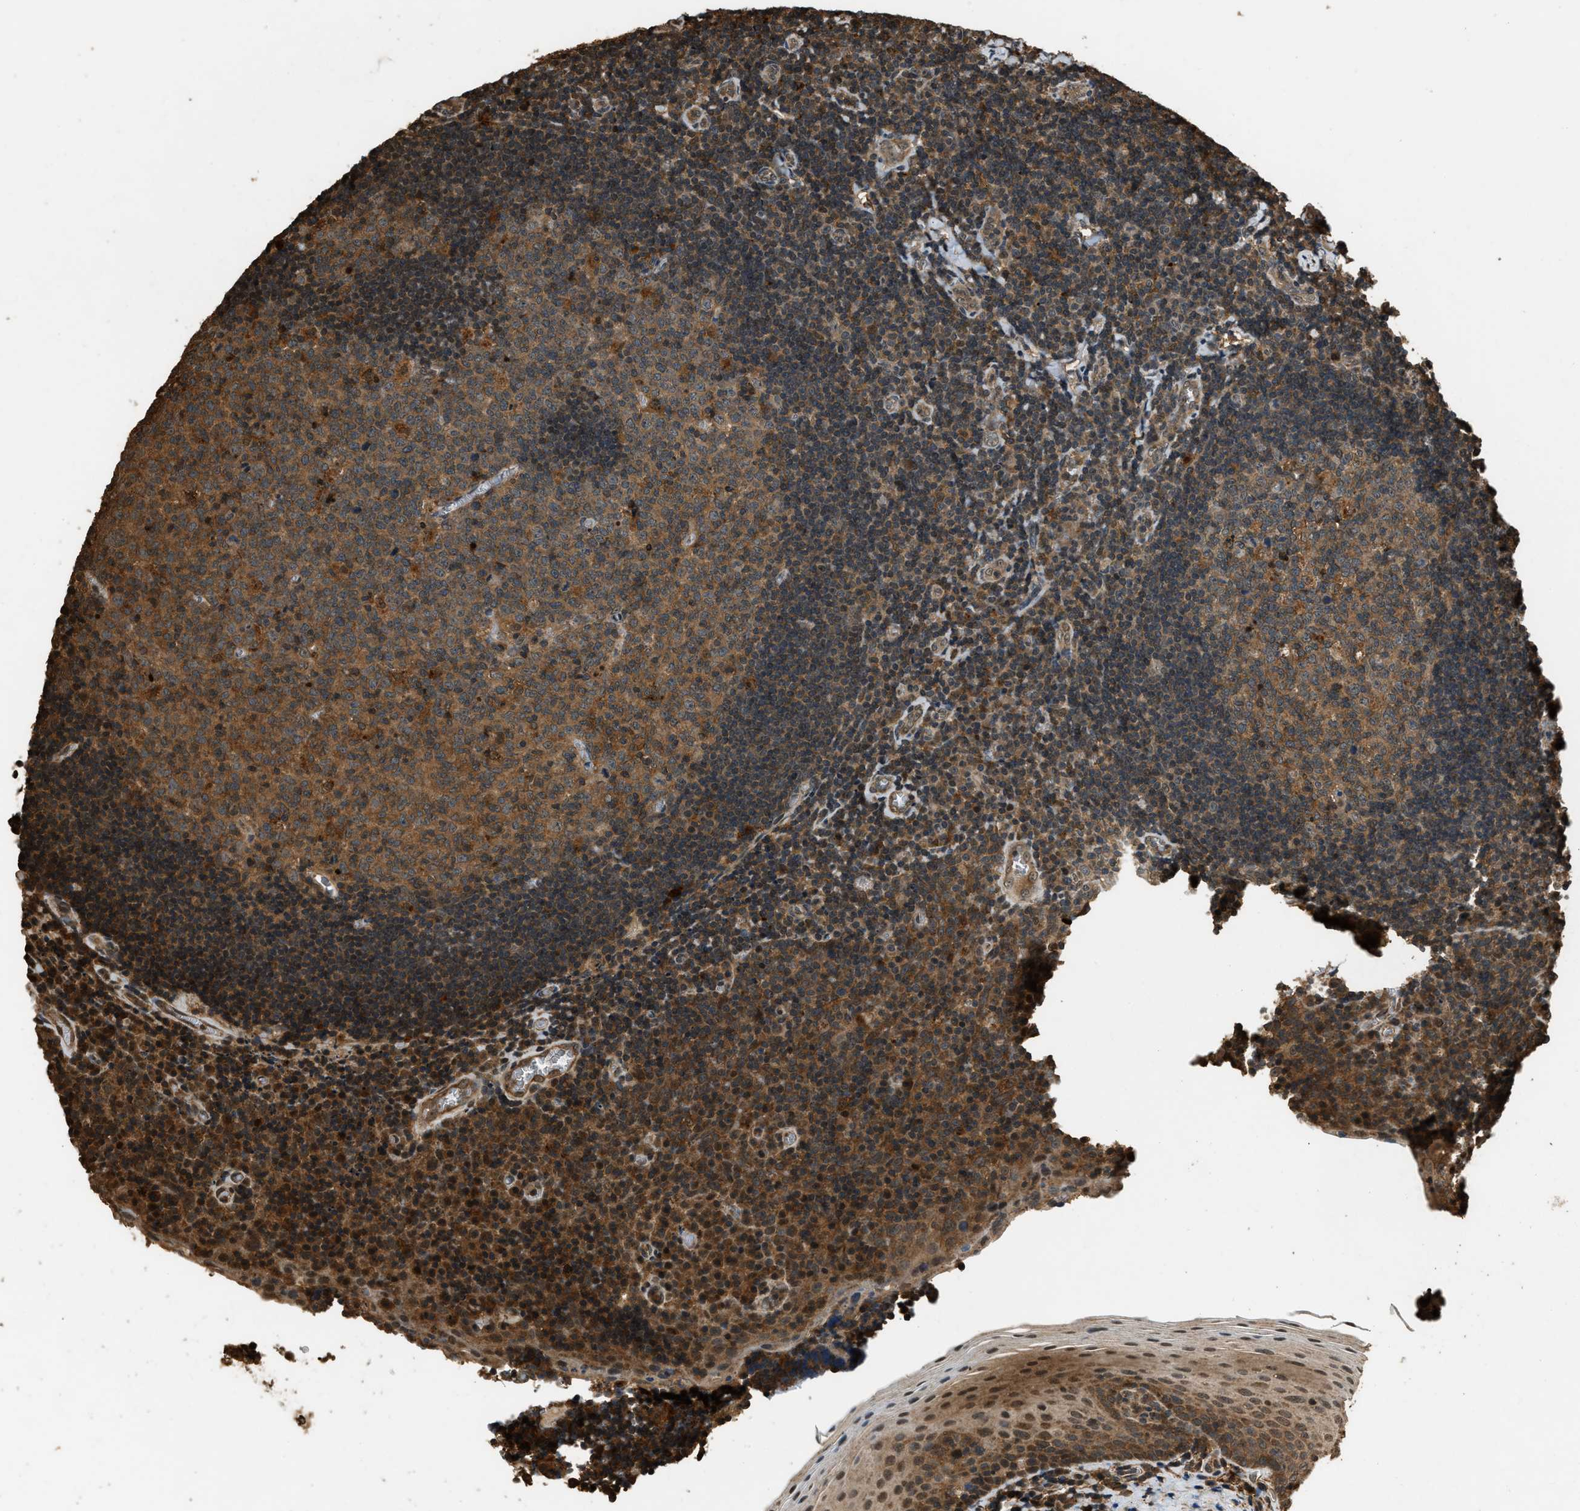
{"staining": {"intensity": "moderate", "quantity": ">75%", "location": "cytoplasmic/membranous"}, "tissue": "tonsil", "cell_type": "Germinal center cells", "image_type": "normal", "snomed": [{"axis": "morphology", "description": "Normal tissue, NOS"}, {"axis": "morphology", "description": "Inflammation, NOS"}, {"axis": "topography", "description": "Tonsil"}], "caption": "Immunohistochemical staining of benign tonsil exhibits moderate cytoplasmic/membranous protein expression in about >75% of germinal center cells.", "gene": "RAP2A", "patient": {"sex": "female", "age": 31}}